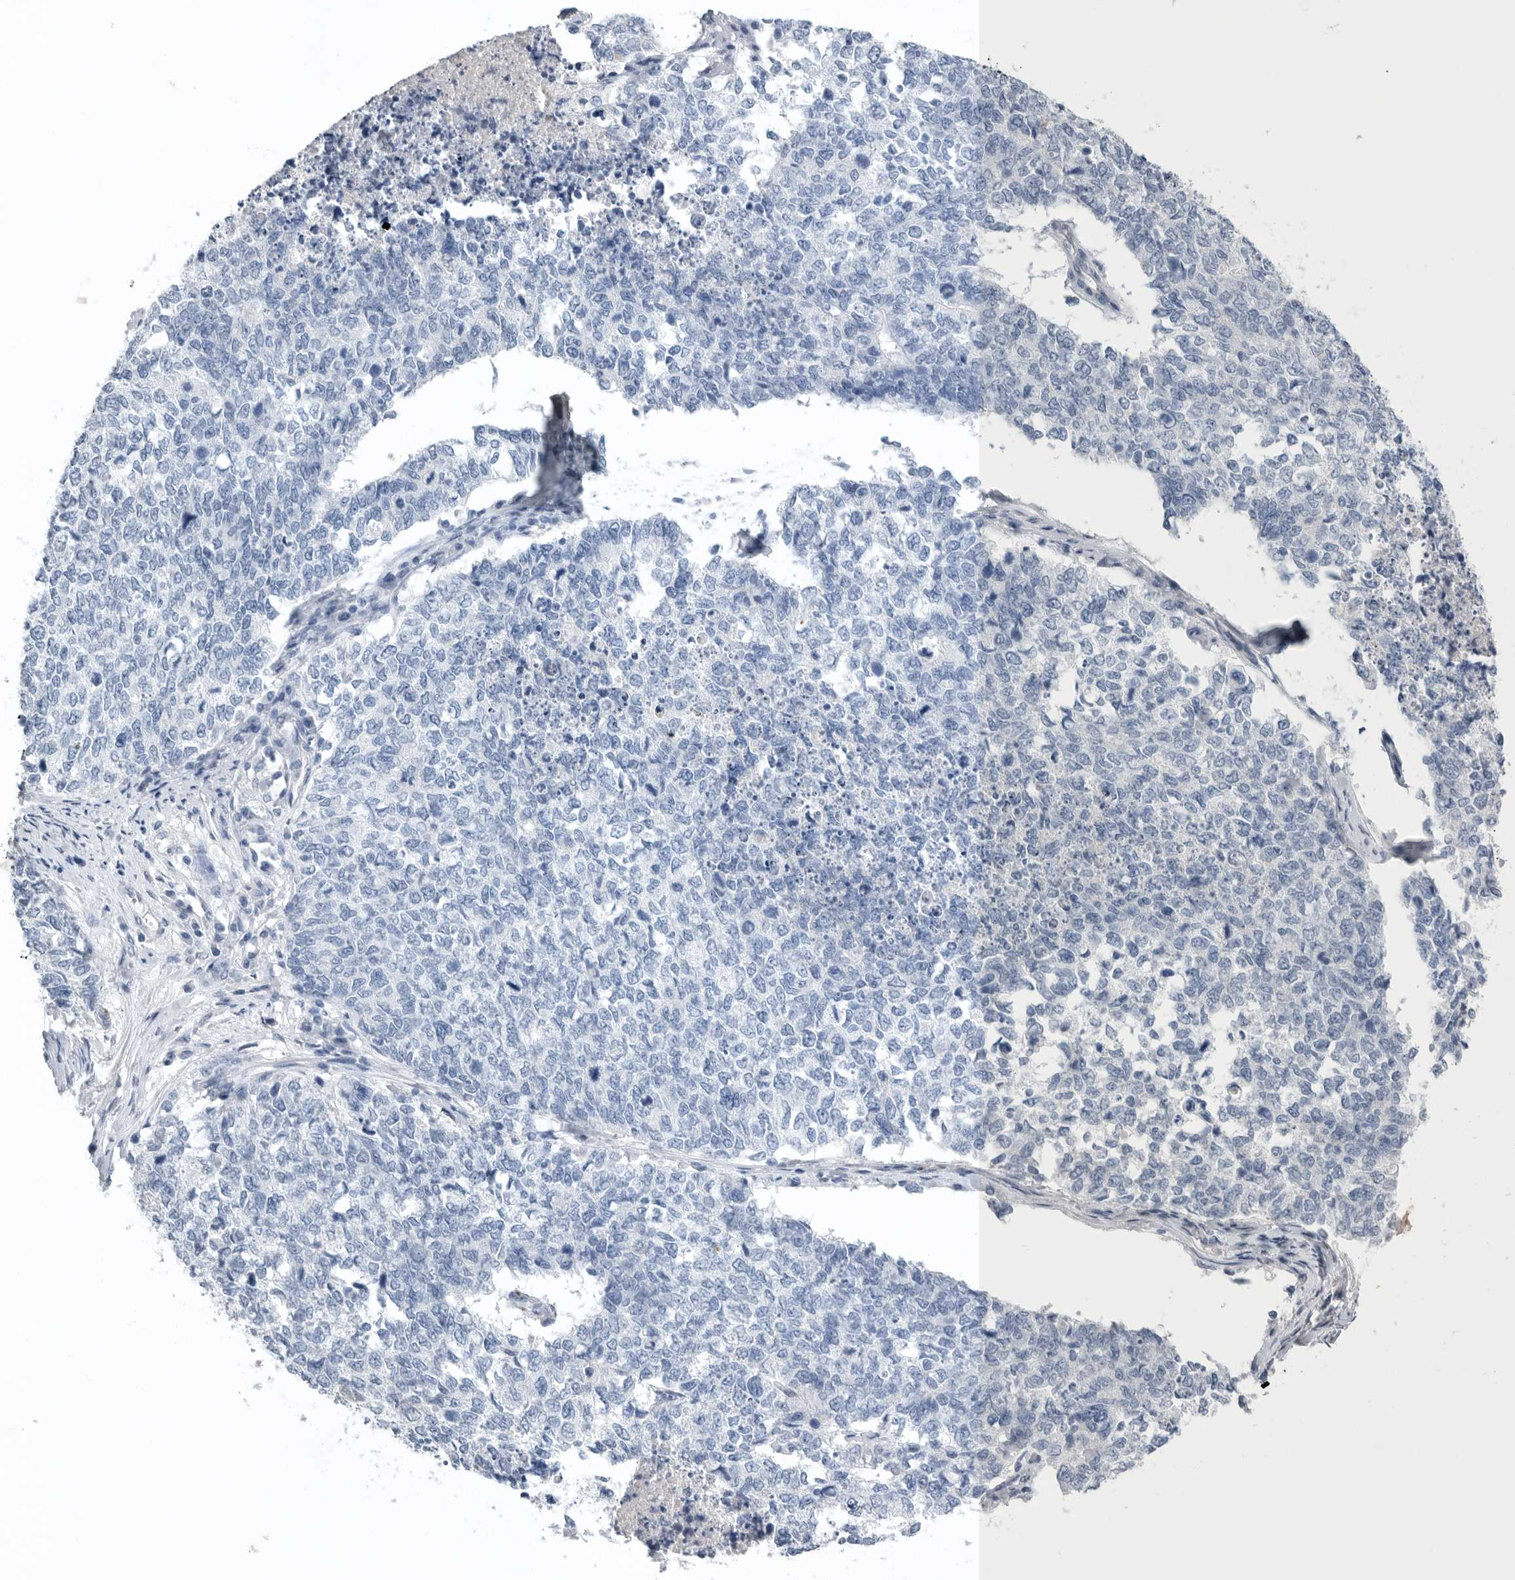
{"staining": {"intensity": "negative", "quantity": "none", "location": "none"}, "tissue": "cervical cancer", "cell_type": "Tumor cells", "image_type": "cancer", "snomed": [{"axis": "morphology", "description": "Squamous cell carcinoma, NOS"}, {"axis": "topography", "description": "Cervix"}], "caption": "Tumor cells are negative for protein expression in human cervical cancer.", "gene": "TIMP1", "patient": {"sex": "female", "age": 63}}